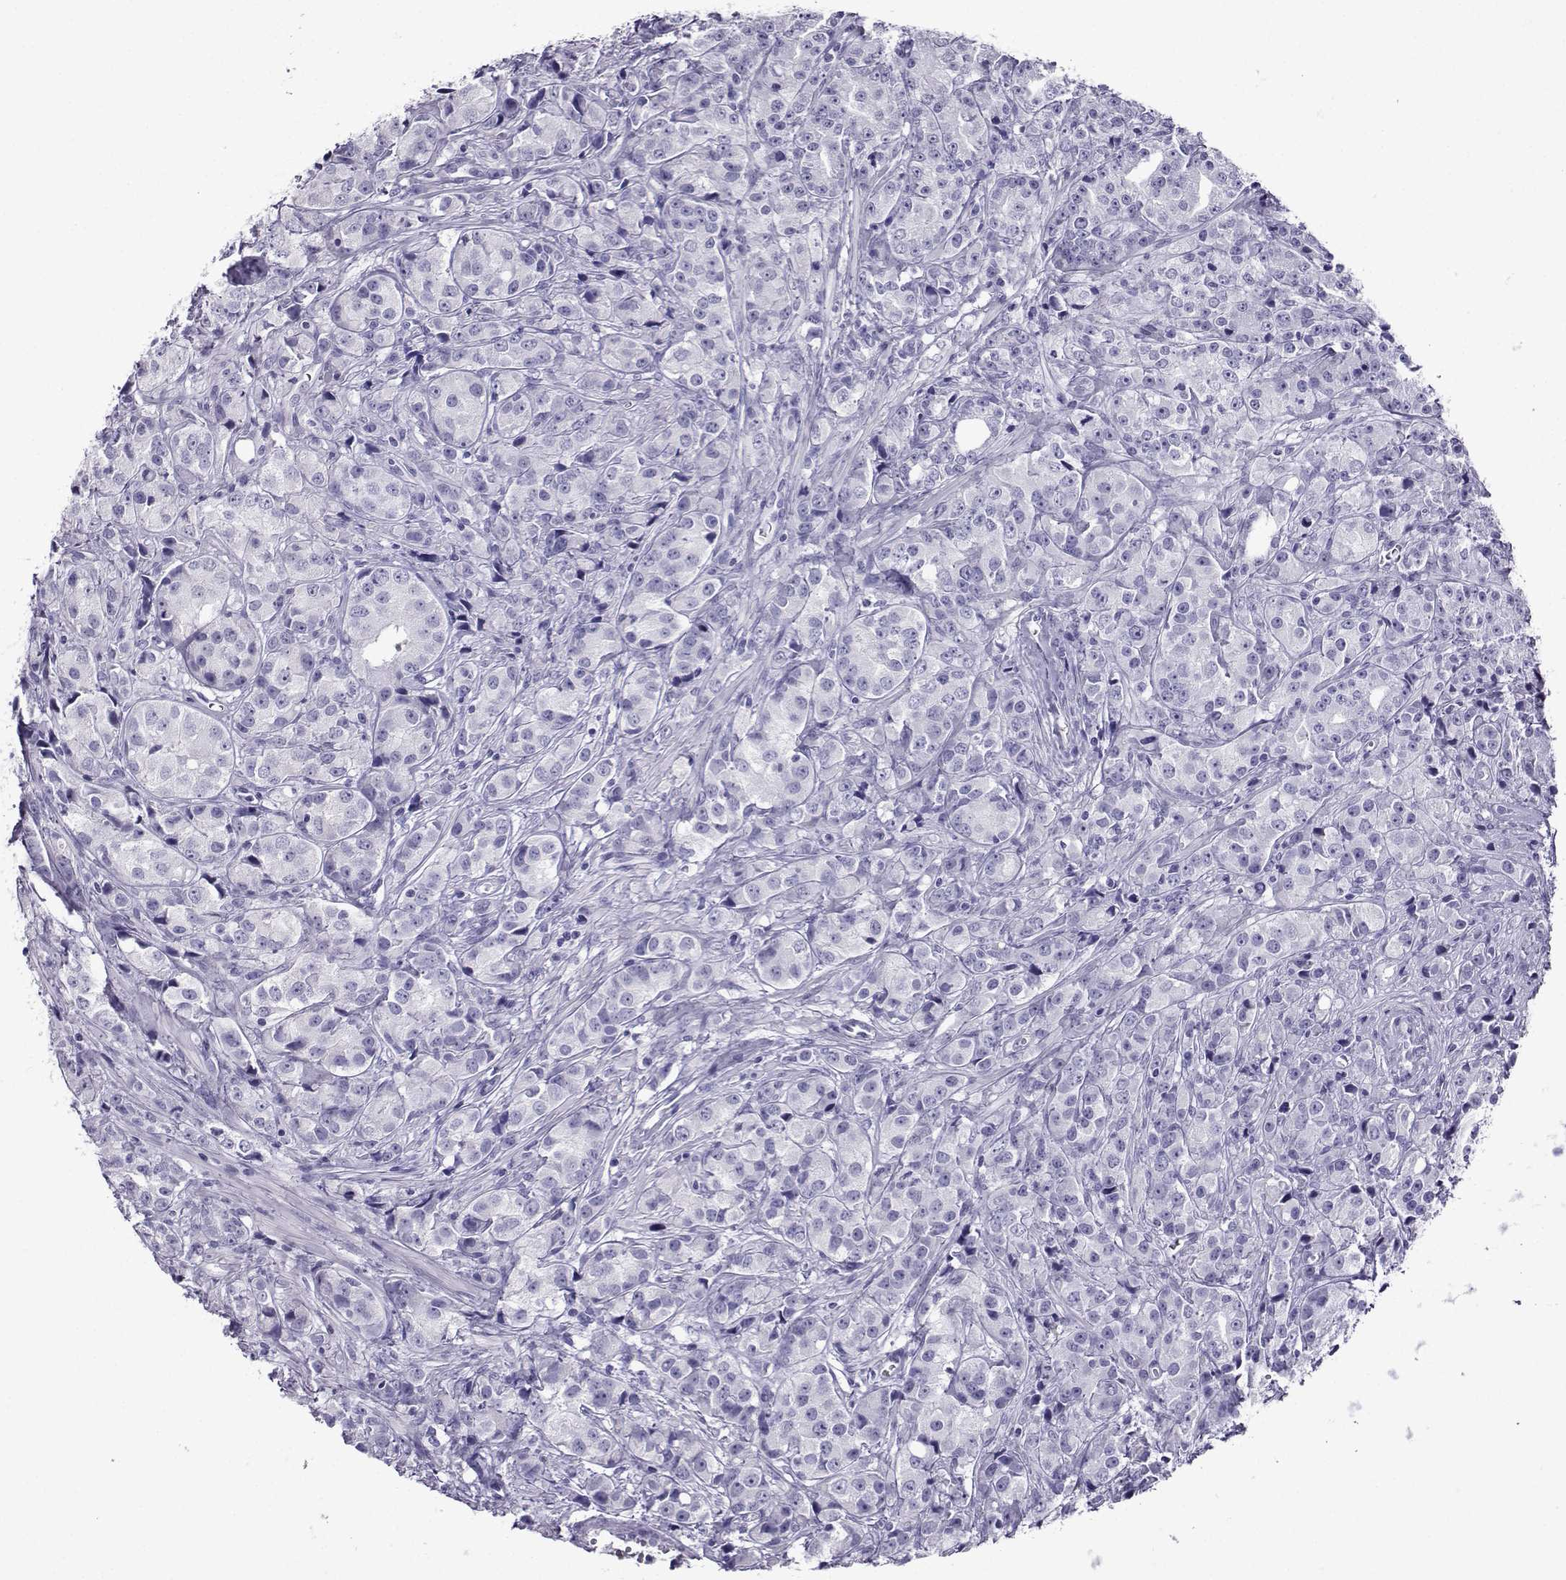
{"staining": {"intensity": "negative", "quantity": "none", "location": "none"}, "tissue": "prostate cancer", "cell_type": "Tumor cells", "image_type": "cancer", "snomed": [{"axis": "morphology", "description": "Adenocarcinoma, Medium grade"}, {"axis": "topography", "description": "Prostate"}], "caption": "Prostate cancer (medium-grade adenocarcinoma) stained for a protein using immunohistochemistry shows no positivity tumor cells.", "gene": "CRYBB1", "patient": {"sex": "male", "age": 74}}